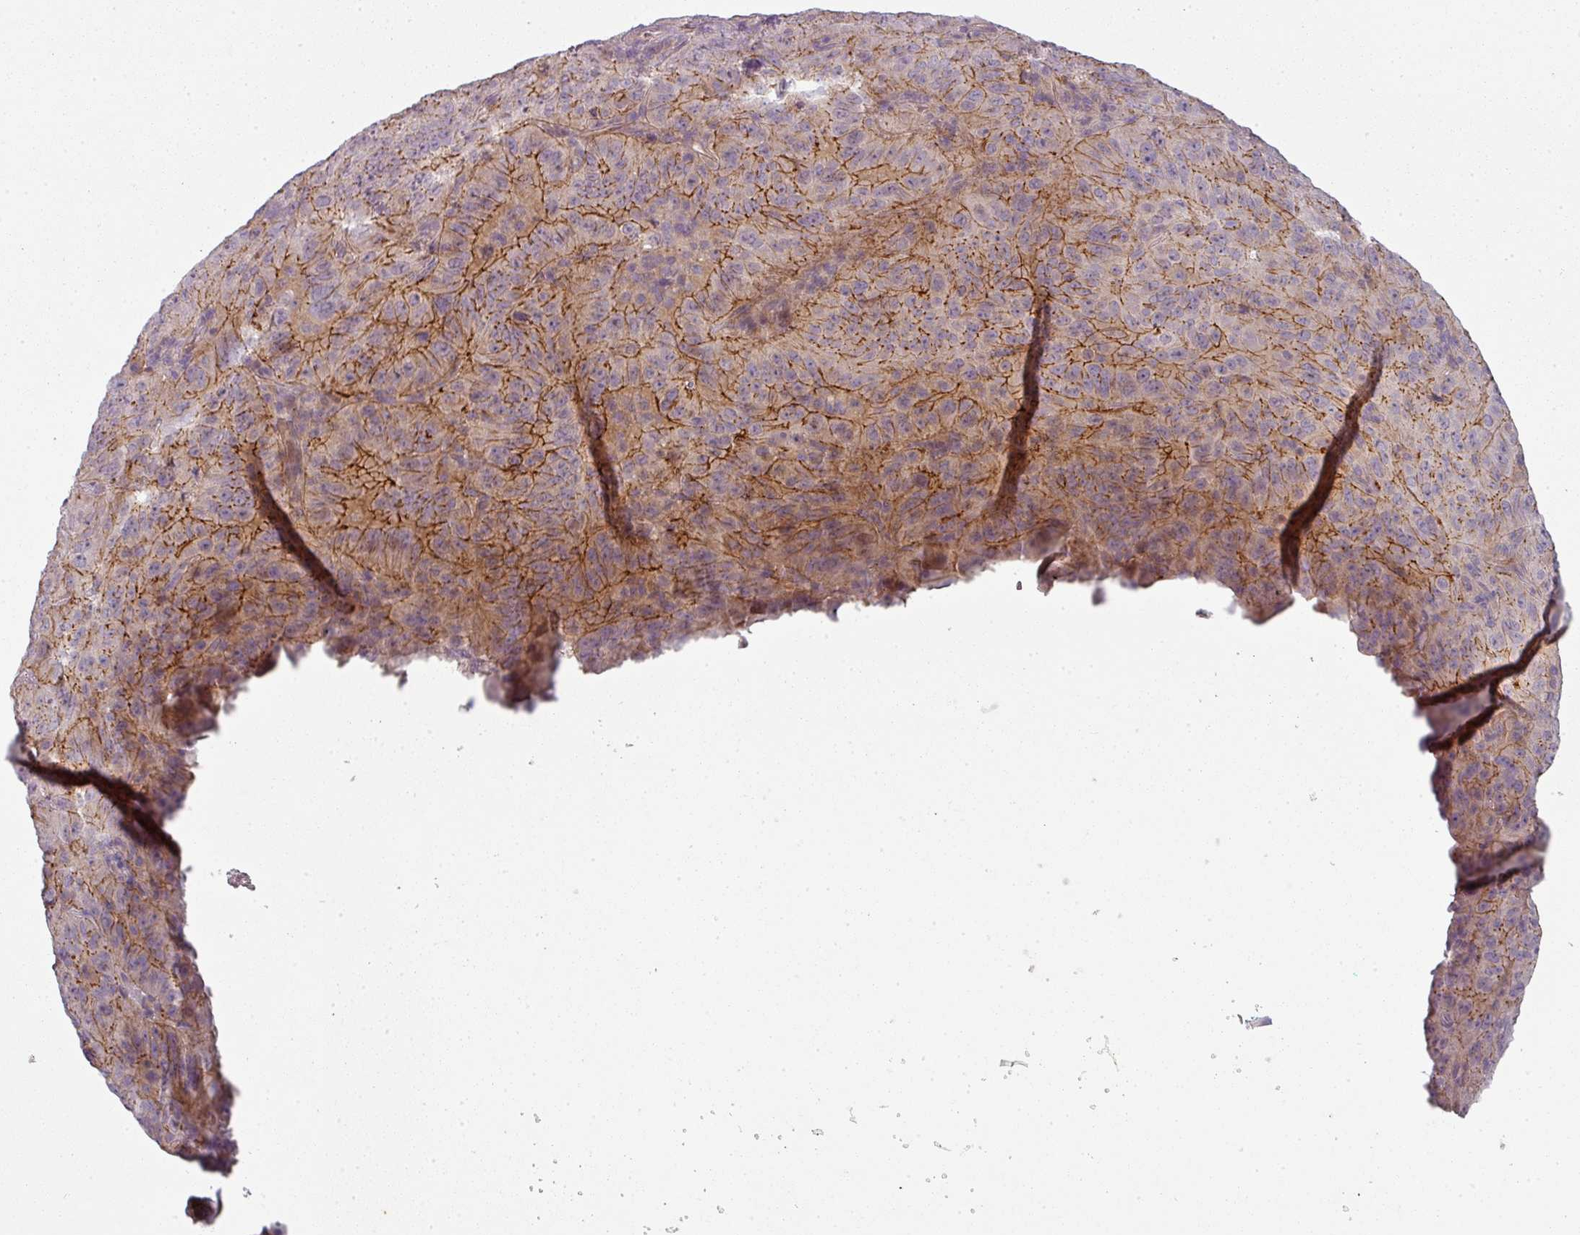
{"staining": {"intensity": "moderate", "quantity": "25%-75%", "location": "cytoplasmic/membranous"}, "tissue": "pancreatic cancer", "cell_type": "Tumor cells", "image_type": "cancer", "snomed": [{"axis": "morphology", "description": "Adenocarcinoma, NOS"}, {"axis": "topography", "description": "Pancreas"}], "caption": "DAB immunohistochemical staining of pancreatic cancer (adenocarcinoma) reveals moderate cytoplasmic/membranous protein staining in approximately 25%-75% of tumor cells.", "gene": "SLC16A9", "patient": {"sex": "male", "age": 63}}